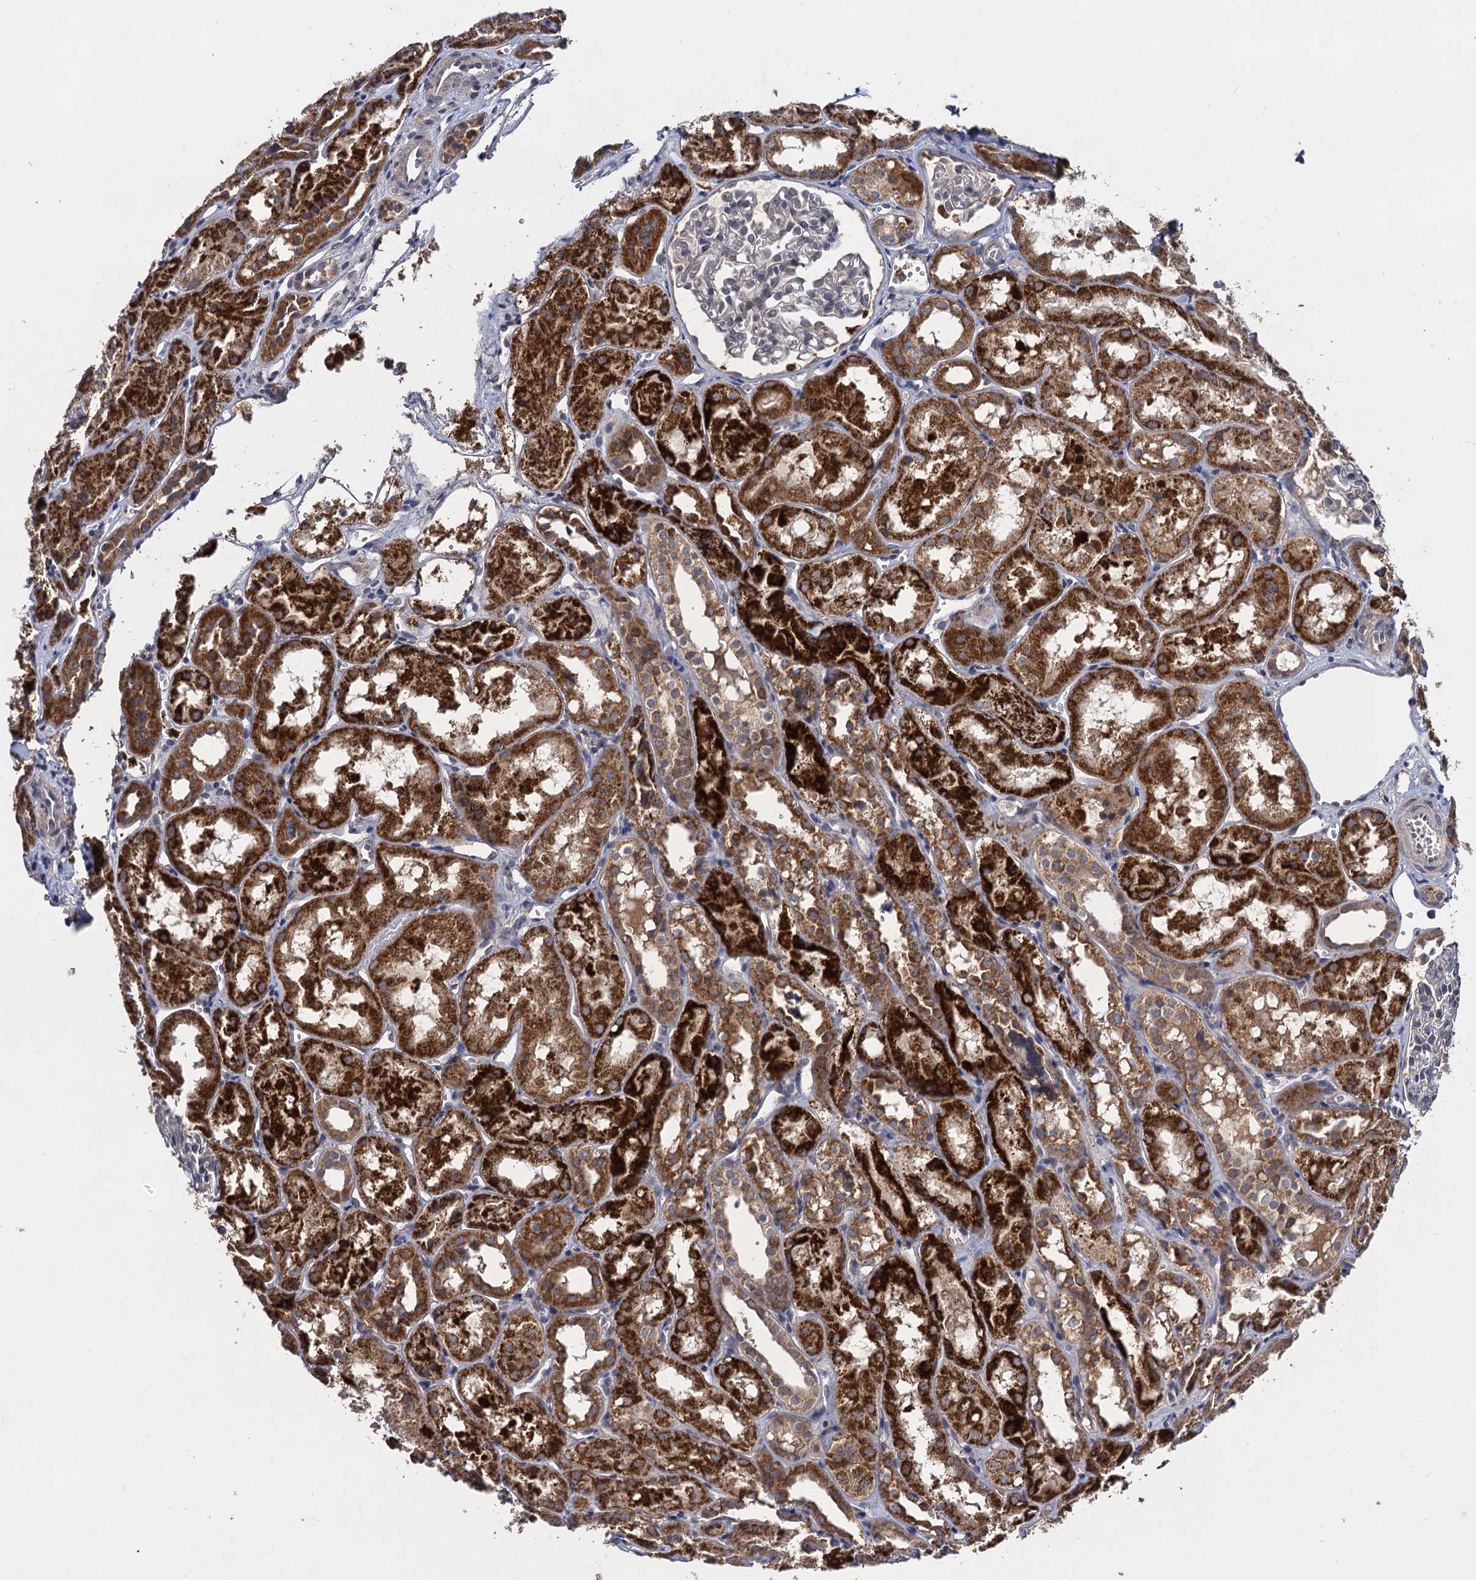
{"staining": {"intensity": "negative", "quantity": "none", "location": "none"}, "tissue": "kidney", "cell_type": "Cells in glomeruli", "image_type": "normal", "snomed": [{"axis": "morphology", "description": "Normal tissue, NOS"}, {"axis": "topography", "description": "Kidney"}], "caption": "Immunohistochemistry of normal kidney shows no positivity in cells in glomeruli. Nuclei are stained in blue.", "gene": "VPS37D", "patient": {"sex": "male", "age": 16}}